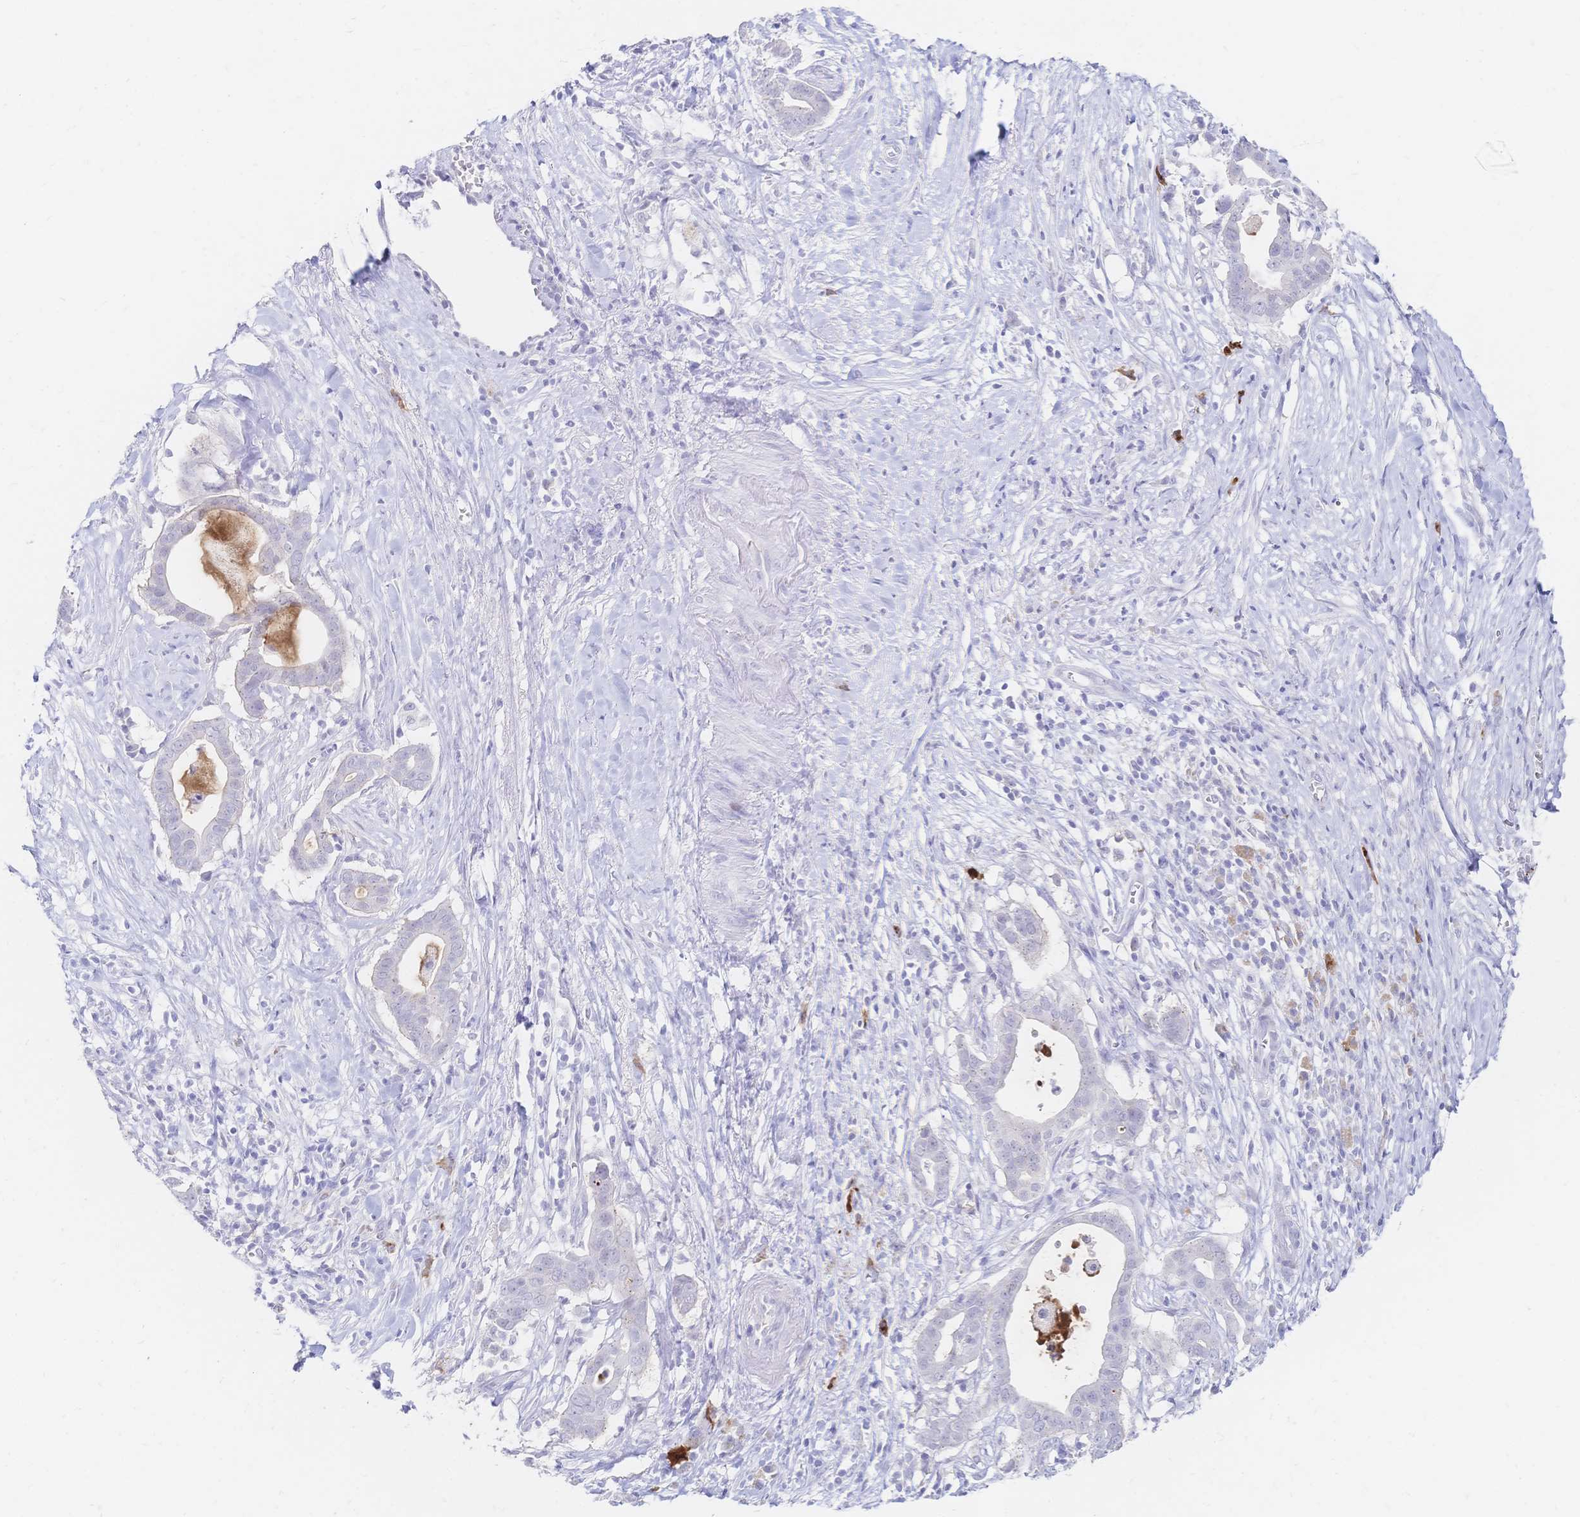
{"staining": {"intensity": "negative", "quantity": "none", "location": "none"}, "tissue": "pancreatic cancer", "cell_type": "Tumor cells", "image_type": "cancer", "snomed": [{"axis": "morphology", "description": "Adenocarcinoma, NOS"}, {"axis": "topography", "description": "Pancreas"}], "caption": "This is an immunohistochemistry photomicrograph of adenocarcinoma (pancreatic). There is no positivity in tumor cells.", "gene": "PSORS1C2", "patient": {"sex": "male", "age": 61}}